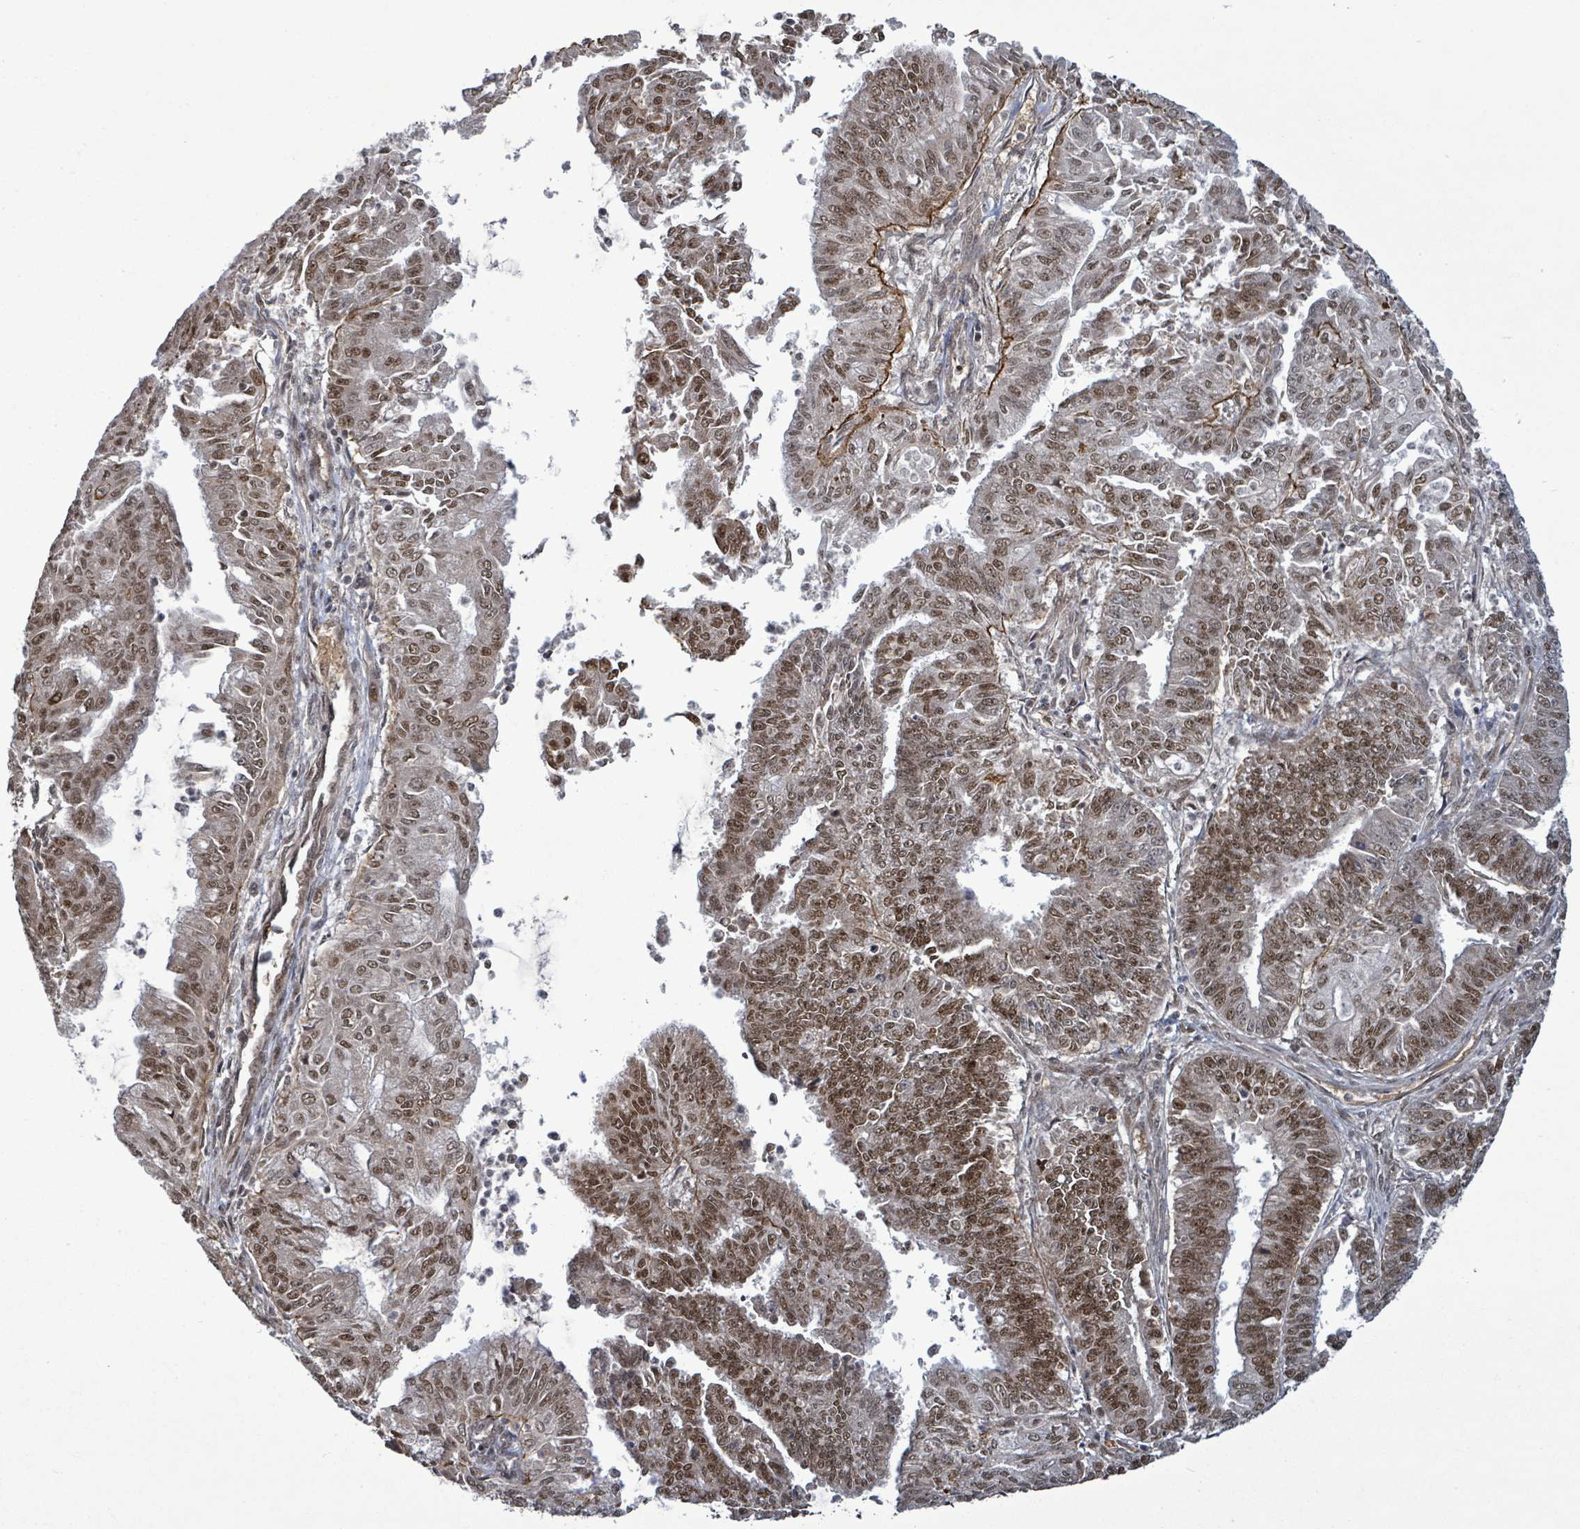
{"staining": {"intensity": "moderate", "quantity": ">75%", "location": "nuclear"}, "tissue": "endometrial cancer", "cell_type": "Tumor cells", "image_type": "cancer", "snomed": [{"axis": "morphology", "description": "Adenocarcinoma, NOS"}, {"axis": "topography", "description": "Endometrium"}], "caption": "Immunohistochemistry (IHC) image of adenocarcinoma (endometrial) stained for a protein (brown), which exhibits medium levels of moderate nuclear positivity in about >75% of tumor cells.", "gene": "PATZ1", "patient": {"sex": "female", "age": 73}}